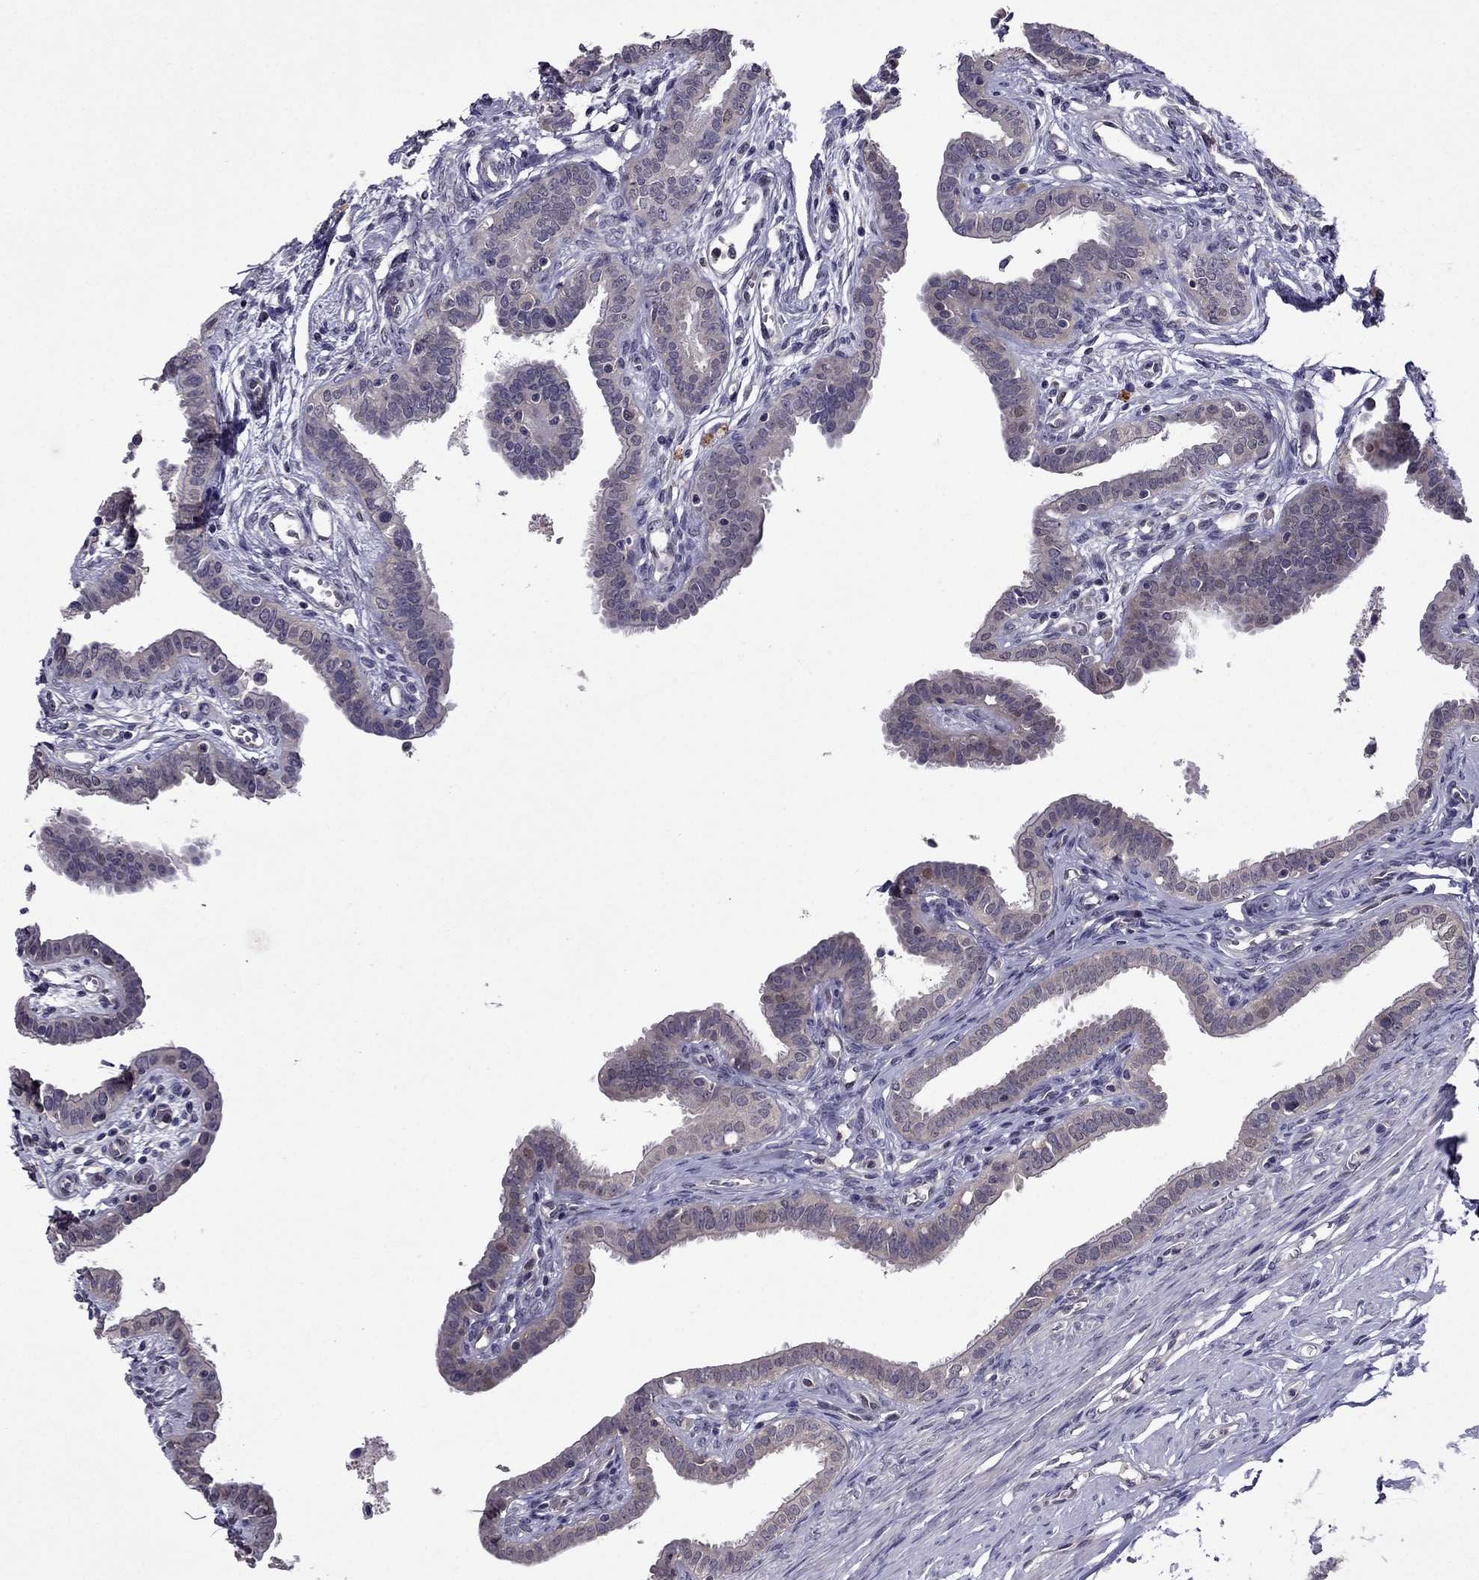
{"staining": {"intensity": "moderate", "quantity": "<25%", "location": "nuclear"}, "tissue": "fallopian tube", "cell_type": "Glandular cells", "image_type": "normal", "snomed": [{"axis": "morphology", "description": "Normal tissue, NOS"}, {"axis": "morphology", "description": "Carcinoma, endometroid"}, {"axis": "topography", "description": "Fallopian tube"}, {"axis": "topography", "description": "Ovary"}], "caption": "Approximately <25% of glandular cells in benign fallopian tube exhibit moderate nuclear protein positivity as visualized by brown immunohistochemical staining.", "gene": "CDK5", "patient": {"sex": "female", "age": 42}}